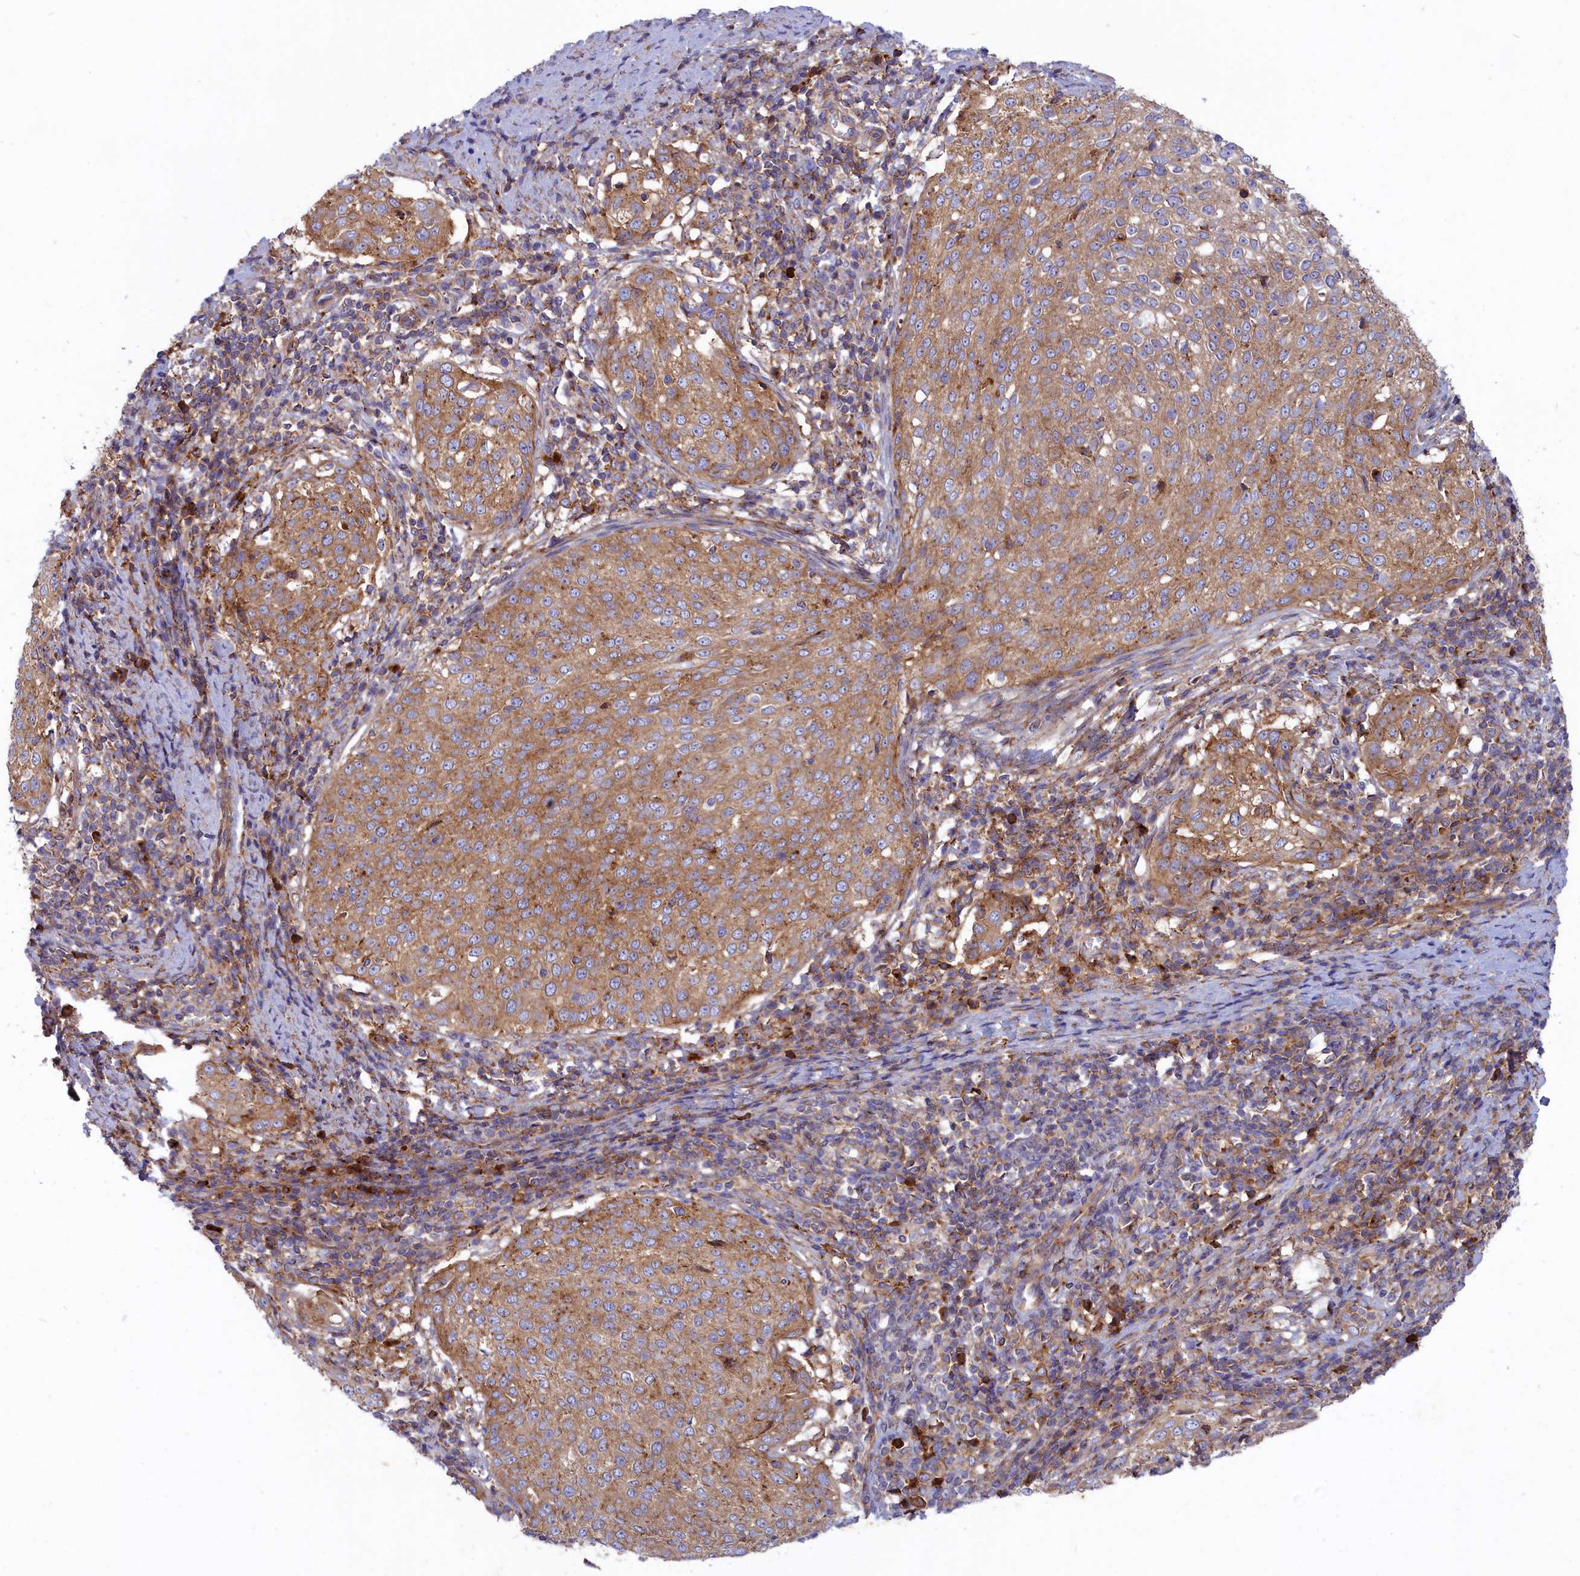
{"staining": {"intensity": "moderate", "quantity": ">75%", "location": "cytoplasmic/membranous"}, "tissue": "cervical cancer", "cell_type": "Tumor cells", "image_type": "cancer", "snomed": [{"axis": "morphology", "description": "Squamous cell carcinoma, NOS"}, {"axis": "topography", "description": "Cervix"}], "caption": "A brown stain shows moderate cytoplasmic/membranous positivity of a protein in human cervical squamous cell carcinoma tumor cells.", "gene": "SCAMP4", "patient": {"sex": "female", "age": 57}}